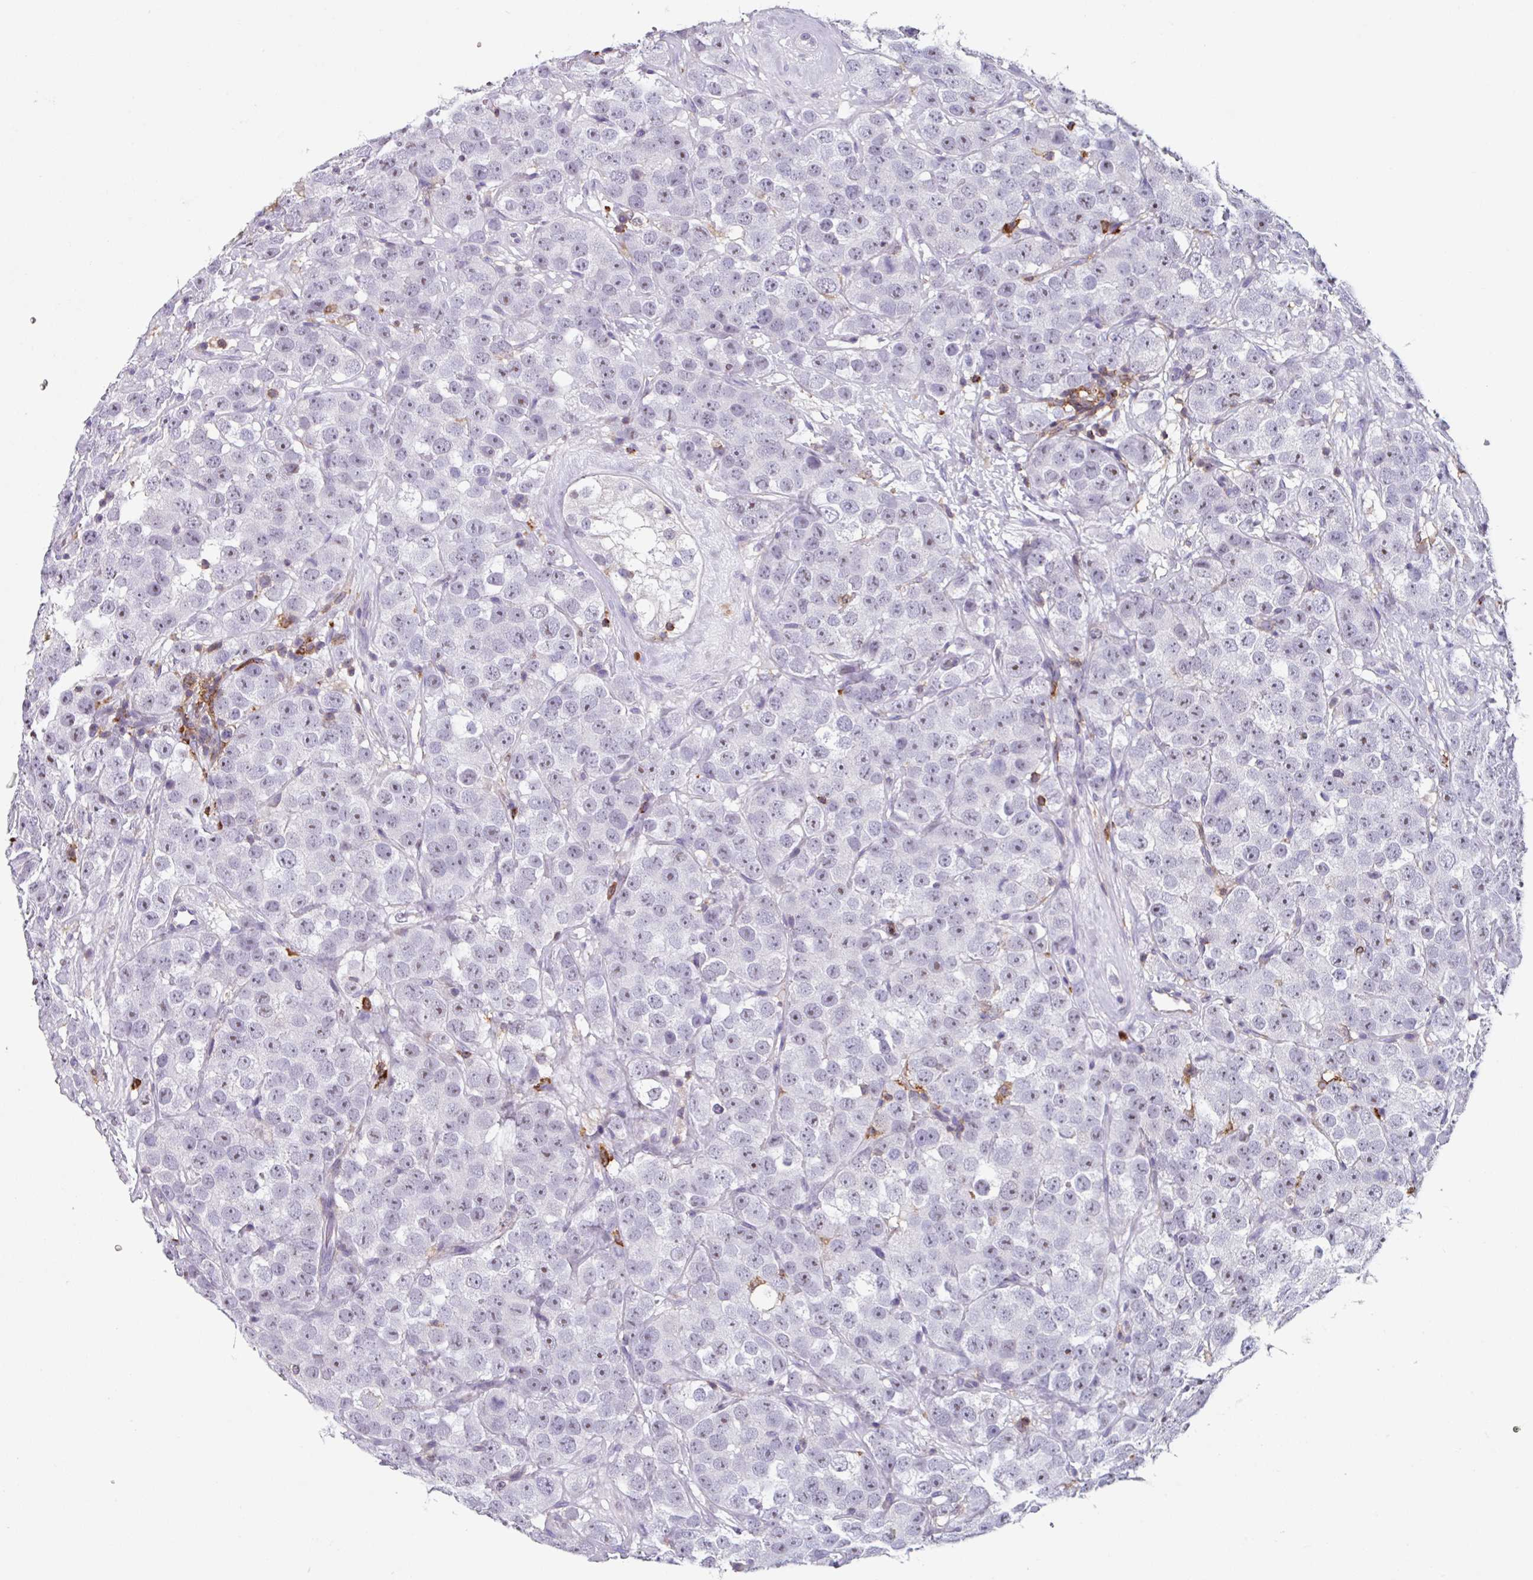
{"staining": {"intensity": "negative", "quantity": "none", "location": "none"}, "tissue": "testis cancer", "cell_type": "Tumor cells", "image_type": "cancer", "snomed": [{"axis": "morphology", "description": "Seminoma, NOS"}, {"axis": "topography", "description": "Testis"}], "caption": "This is an immunohistochemistry micrograph of human testis seminoma. There is no expression in tumor cells.", "gene": "EXOSC5", "patient": {"sex": "male", "age": 28}}